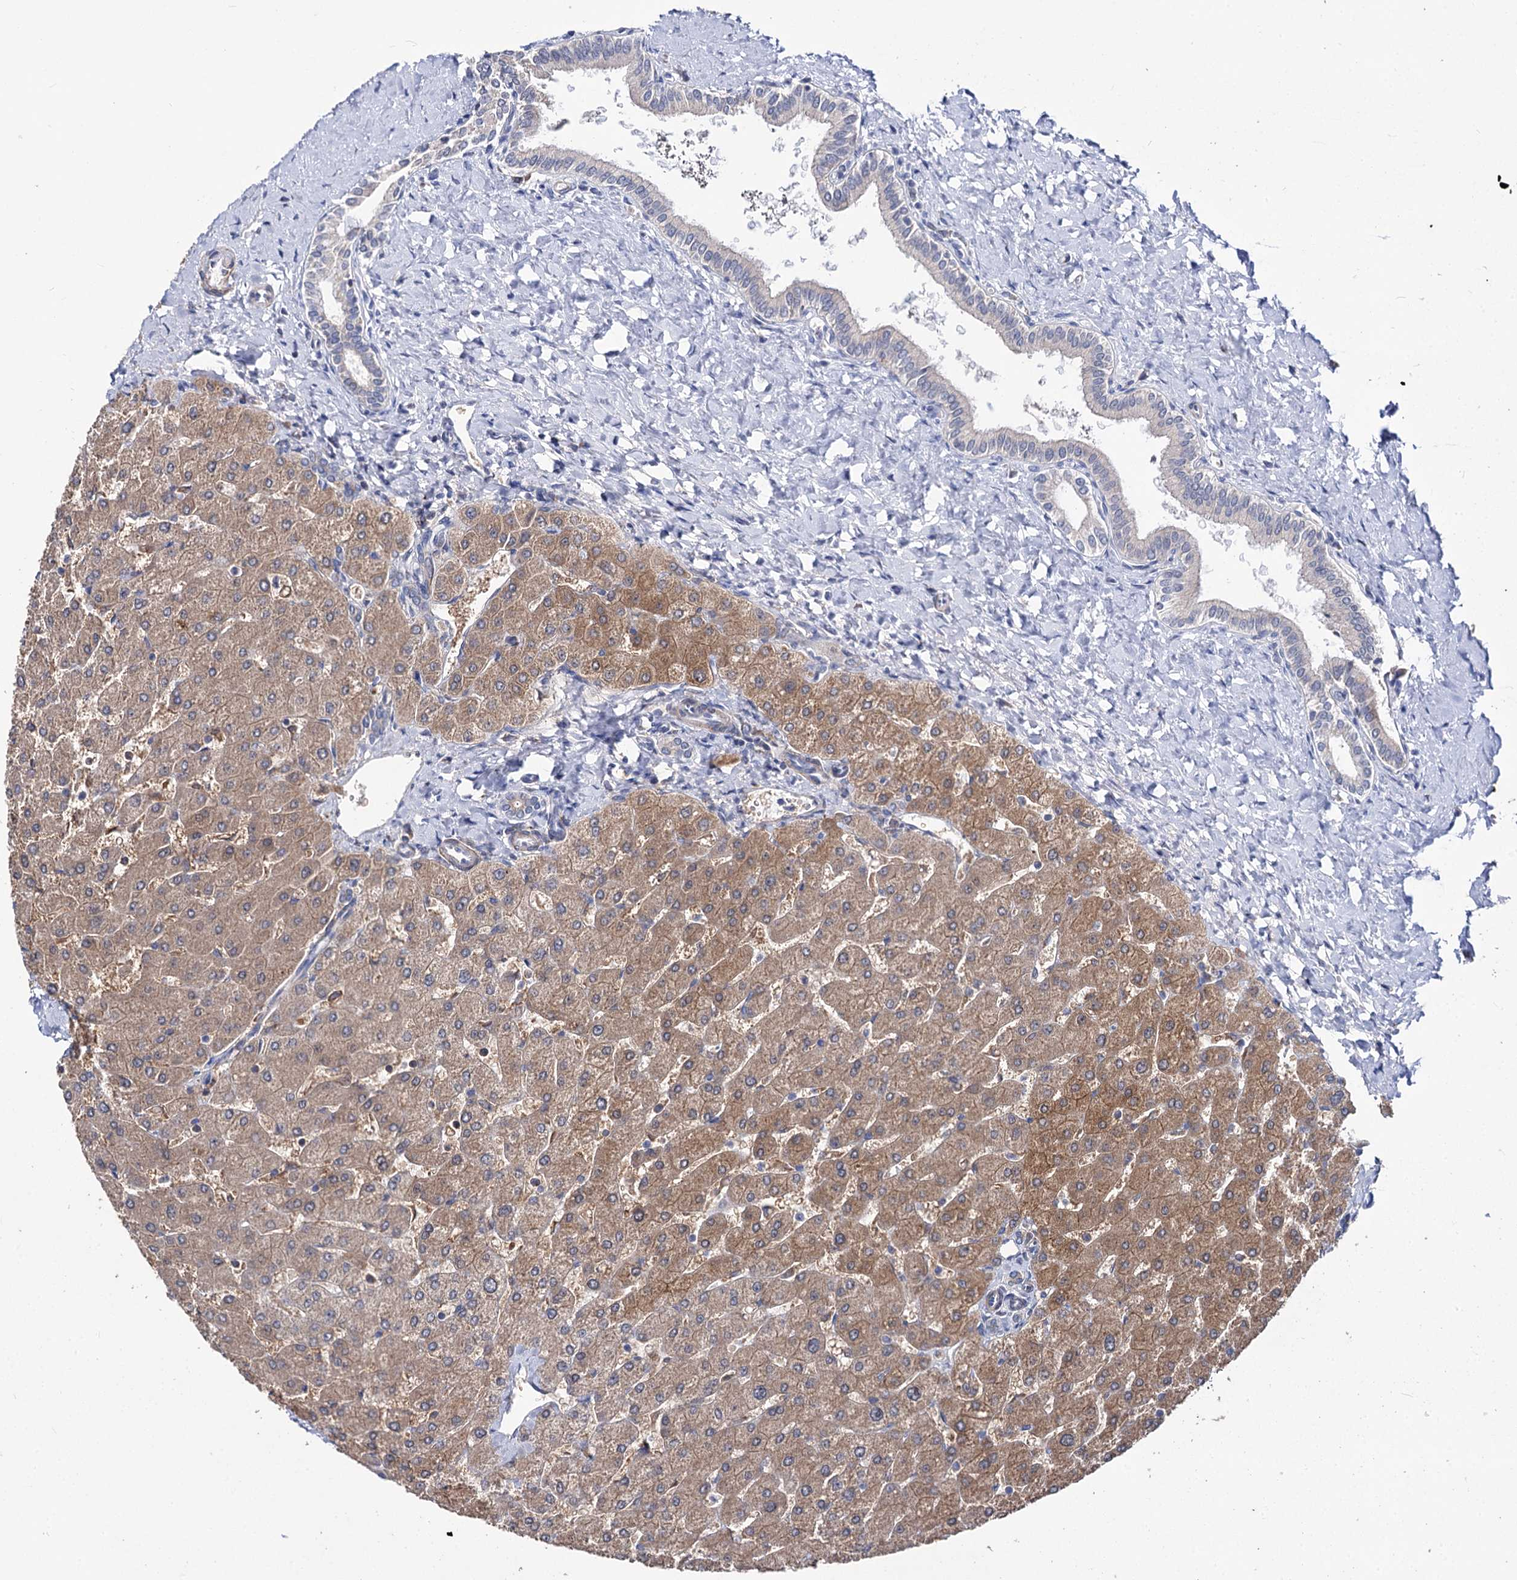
{"staining": {"intensity": "negative", "quantity": "none", "location": "none"}, "tissue": "liver", "cell_type": "Cholangiocytes", "image_type": "normal", "snomed": [{"axis": "morphology", "description": "Normal tissue, NOS"}, {"axis": "topography", "description": "Liver"}], "caption": "Immunohistochemistry histopathology image of benign liver: human liver stained with DAB exhibits no significant protein staining in cholangiocytes.", "gene": "CLPB", "patient": {"sex": "male", "age": 55}}